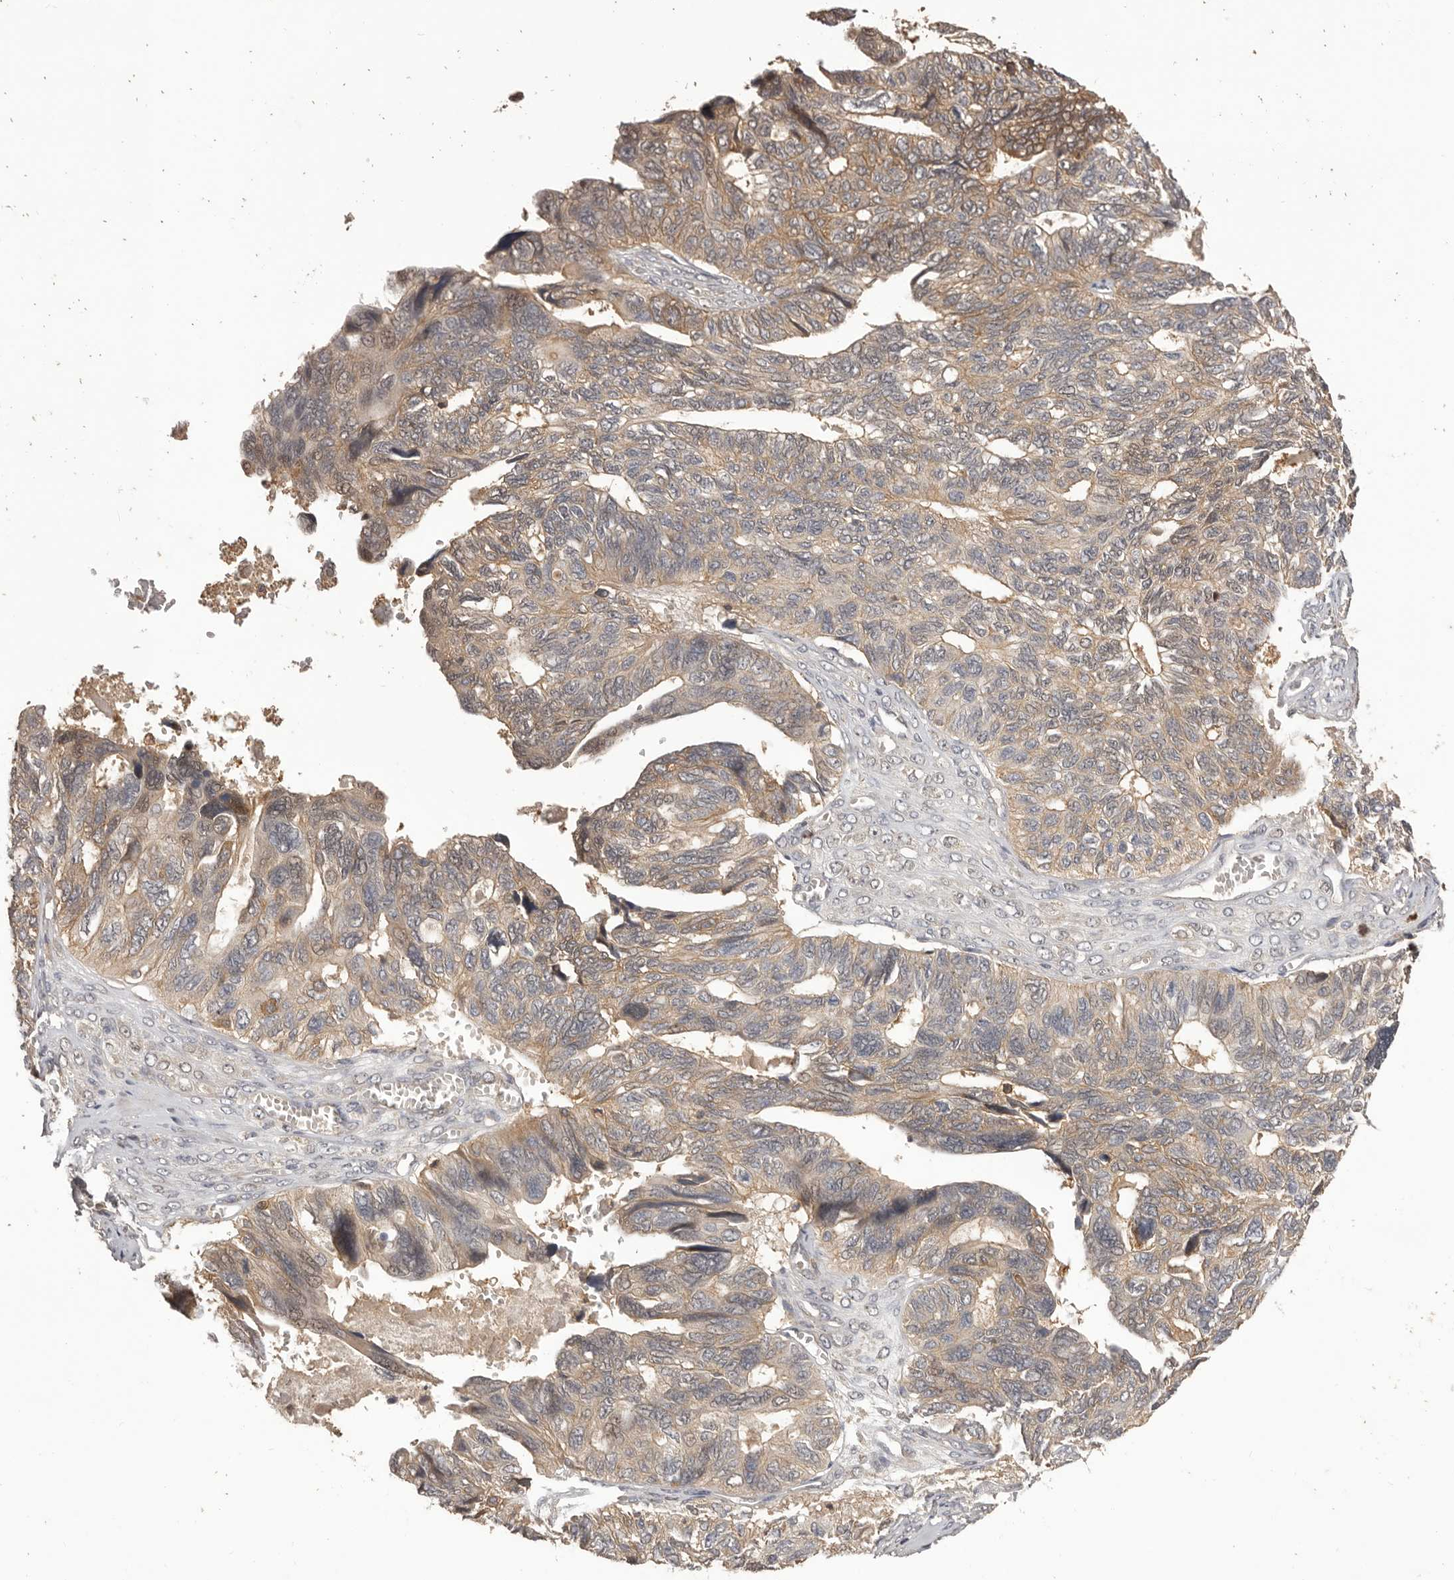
{"staining": {"intensity": "weak", "quantity": ">75%", "location": "cytoplasmic/membranous"}, "tissue": "ovarian cancer", "cell_type": "Tumor cells", "image_type": "cancer", "snomed": [{"axis": "morphology", "description": "Cystadenocarcinoma, serous, NOS"}, {"axis": "topography", "description": "Ovary"}], "caption": "Ovarian cancer (serous cystadenocarcinoma) was stained to show a protein in brown. There is low levels of weak cytoplasmic/membranous positivity in approximately >75% of tumor cells.", "gene": "GLIPR2", "patient": {"sex": "female", "age": 79}}